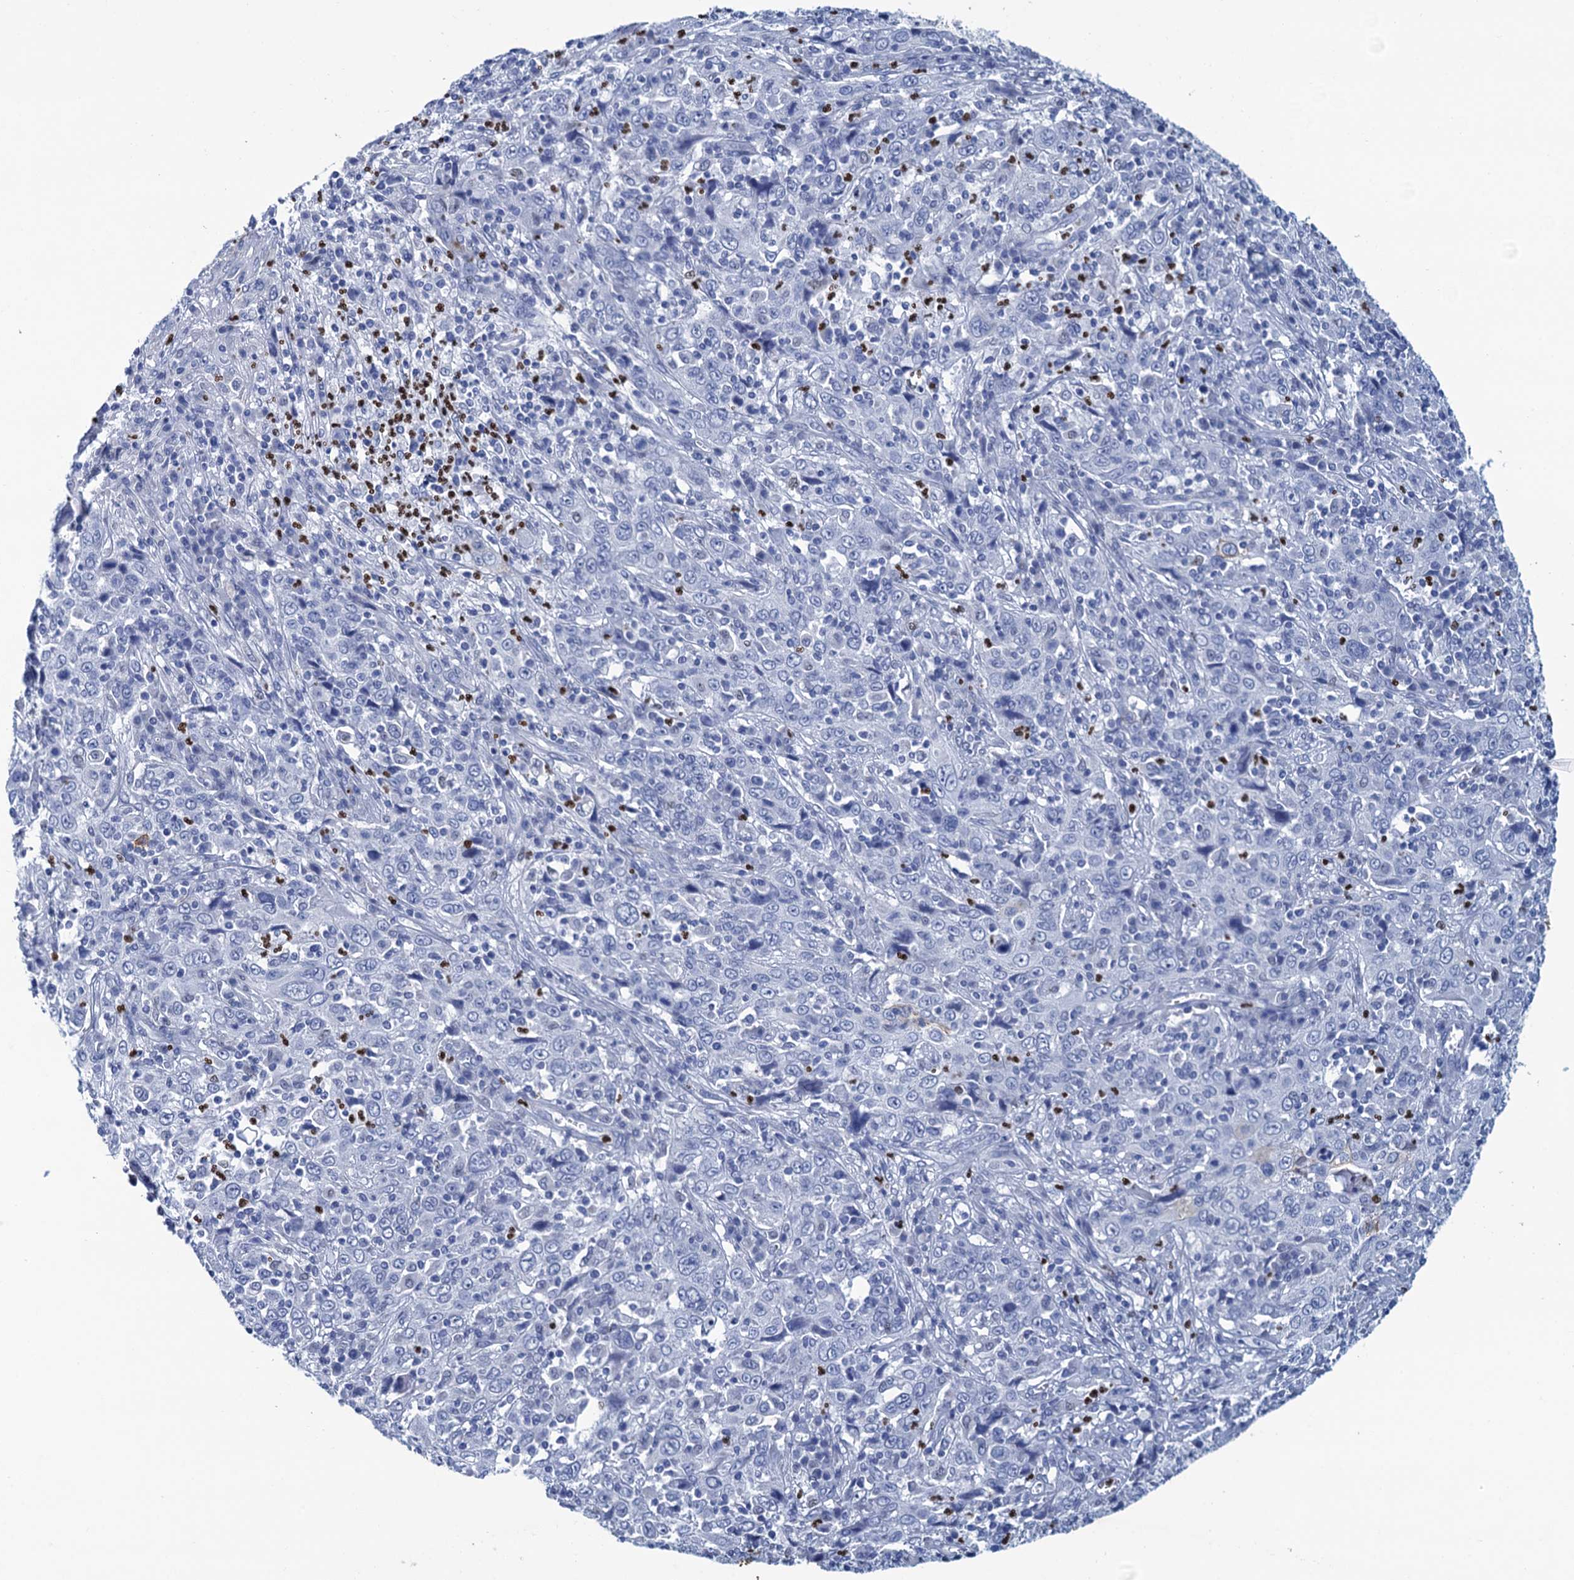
{"staining": {"intensity": "negative", "quantity": "none", "location": "none"}, "tissue": "cervical cancer", "cell_type": "Tumor cells", "image_type": "cancer", "snomed": [{"axis": "morphology", "description": "Squamous cell carcinoma, NOS"}, {"axis": "topography", "description": "Cervix"}], "caption": "High power microscopy image of an immunohistochemistry photomicrograph of cervical squamous cell carcinoma, revealing no significant positivity in tumor cells. The staining is performed using DAB brown chromogen with nuclei counter-stained in using hematoxylin.", "gene": "RHCG", "patient": {"sex": "female", "age": 46}}